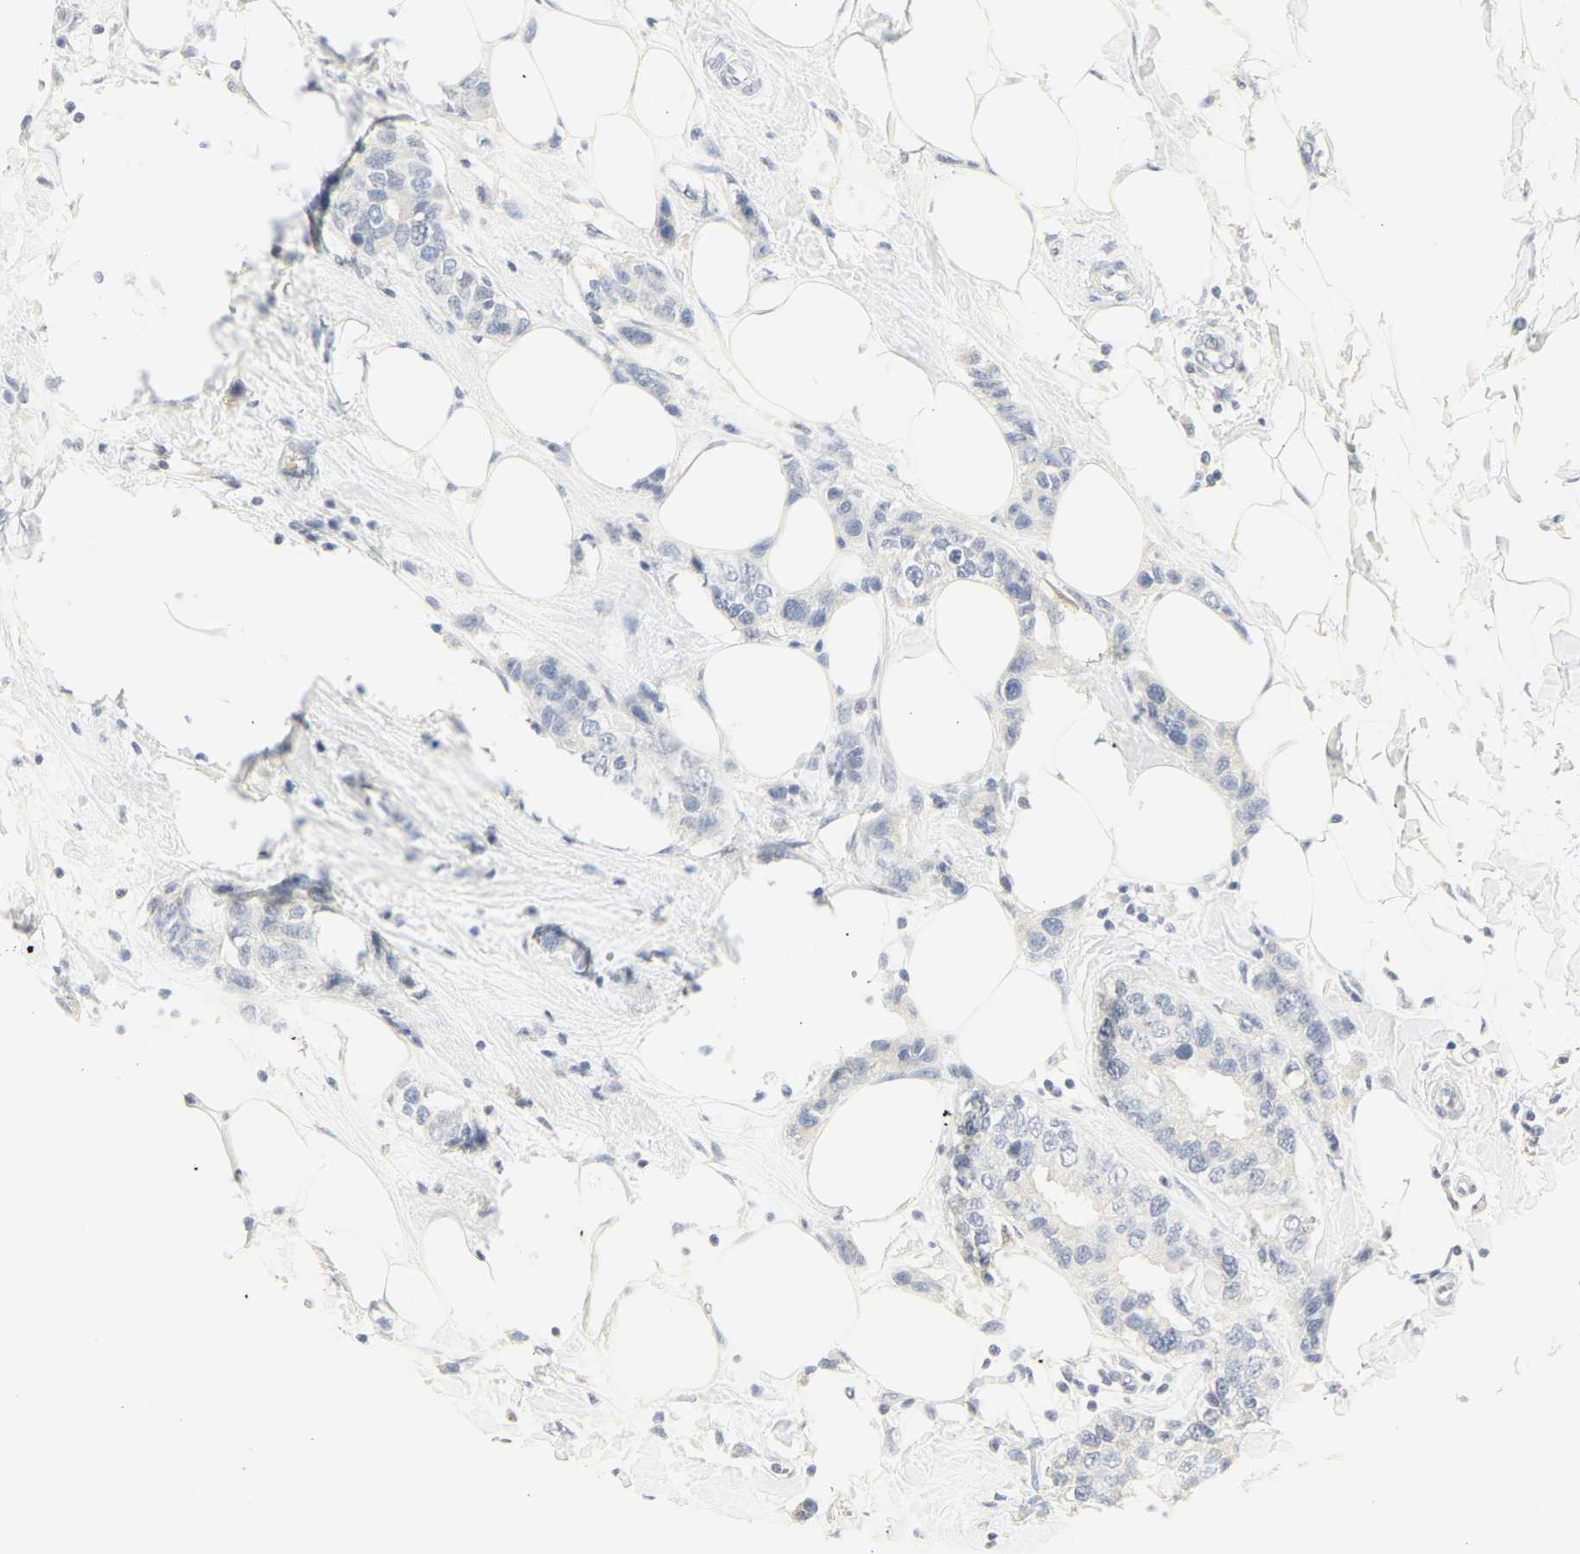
{"staining": {"intensity": "negative", "quantity": "none", "location": "none"}, "tissue": "breast cancer", "cell_type": "Tumor cells", "image_type": "cancer", "snomed": [{"axis": "morphology", "description": "Normal tissue, NOS"}, {"axis": "morphology", "description": "Duct carcinoma"}, {"axis": "topography", "description": "Breast"}], "caption": "Immunohistochemistry of breast cancer displays no expression in tumor cells.", "gene": "MPO", "patient": {"sex": "female", "age": 50}}